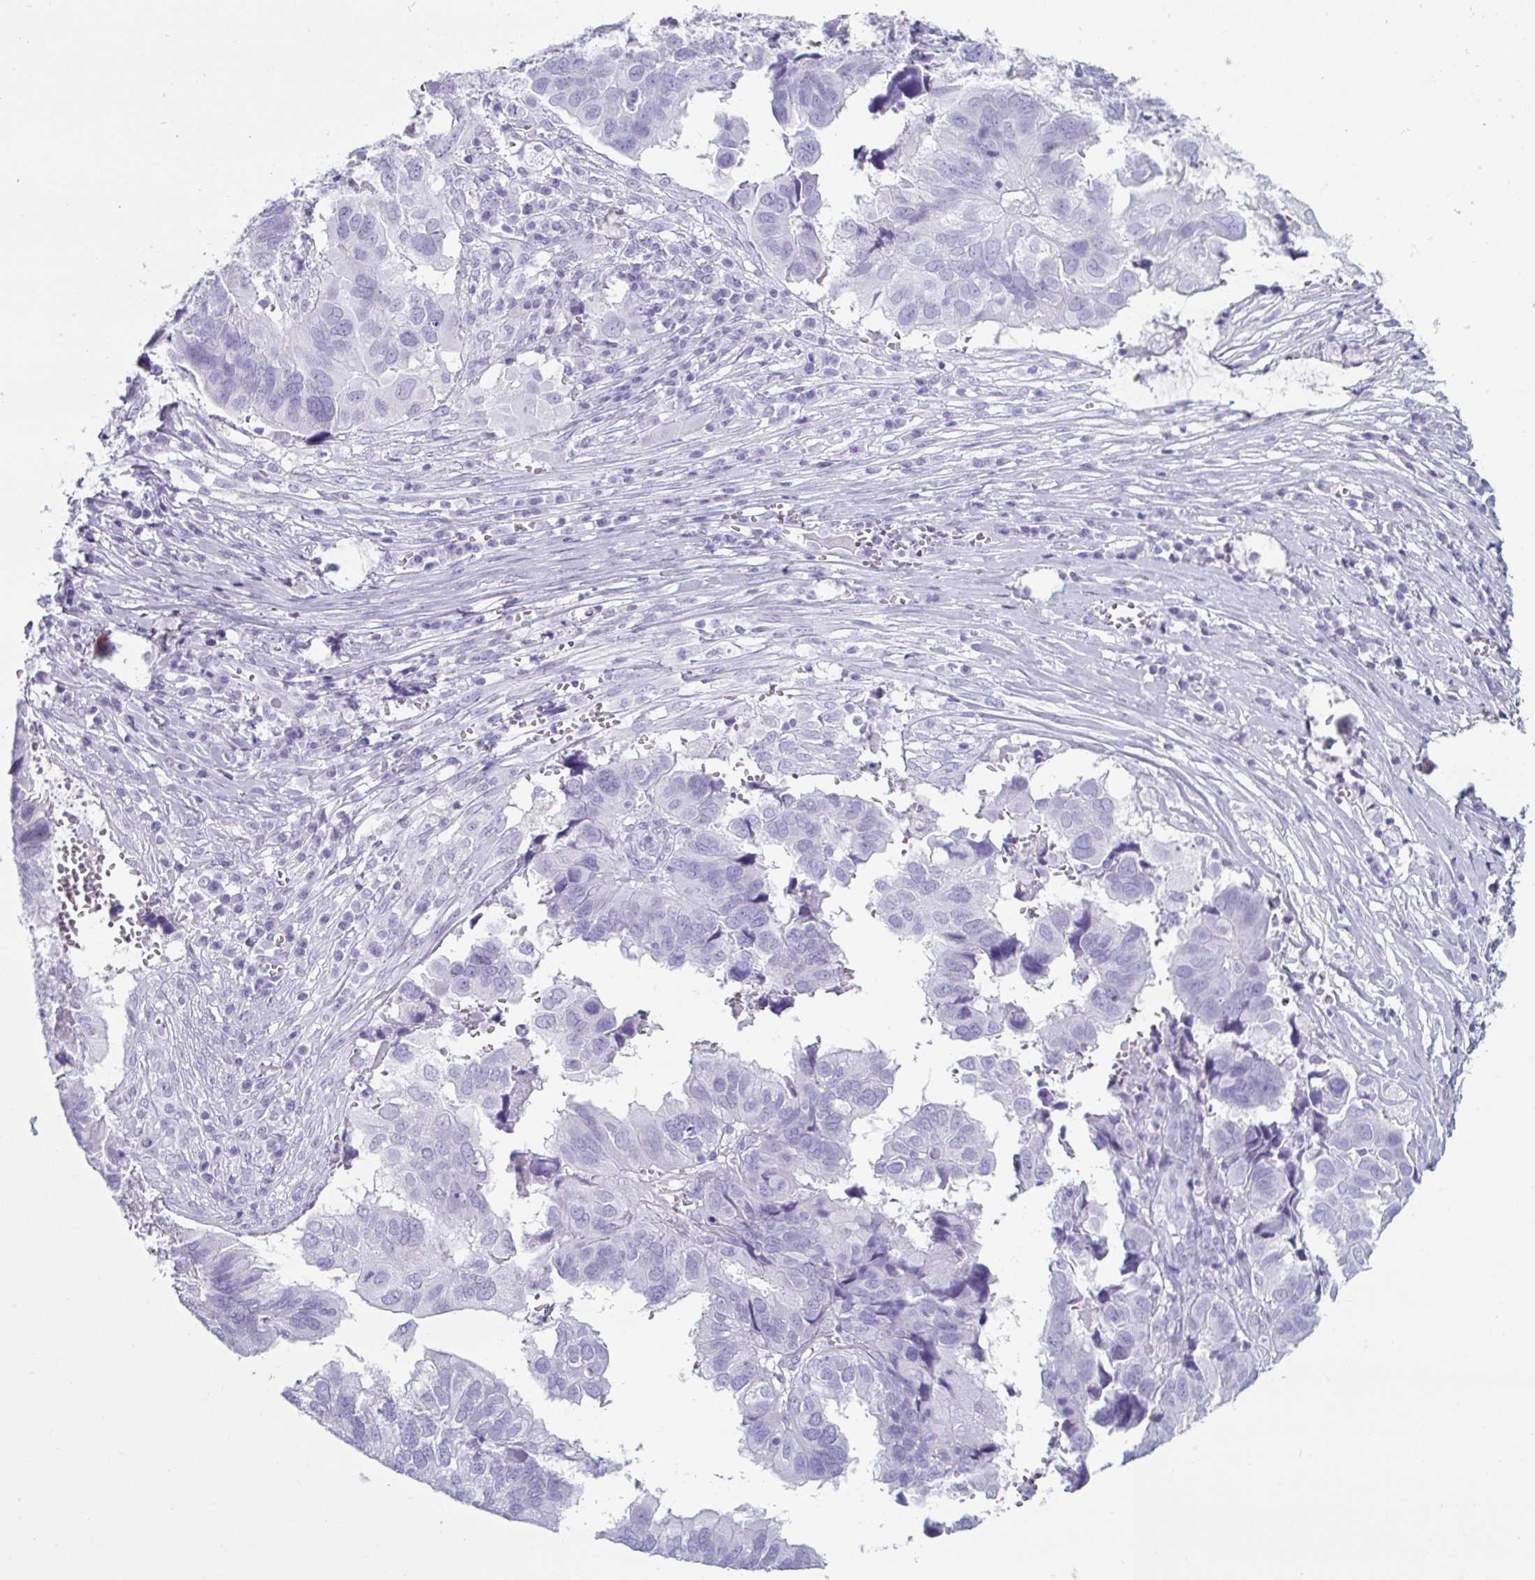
{"staining": {"intensity": "negative", "quantity": "none", "location": "none"}, "tissue": "ovarian cancer", "cell_type": "Tumor cells", "image_type": "cancer", "snomed": [{"axis": "morphology", "description": "Cystadenocarcinoma, serous, NOS"}, {"axis": "topography", "description": "Ovary"}], "caption": "Immunohistochemistry (IHC) image of neoplastic tissue: ovarian cancer stained with DAB (3,3'-diaminobenzidine) reveals no significant protein expression in tumor cells.", "gene": "CREG2", "patient": {"sex": "female", "age": 79}}